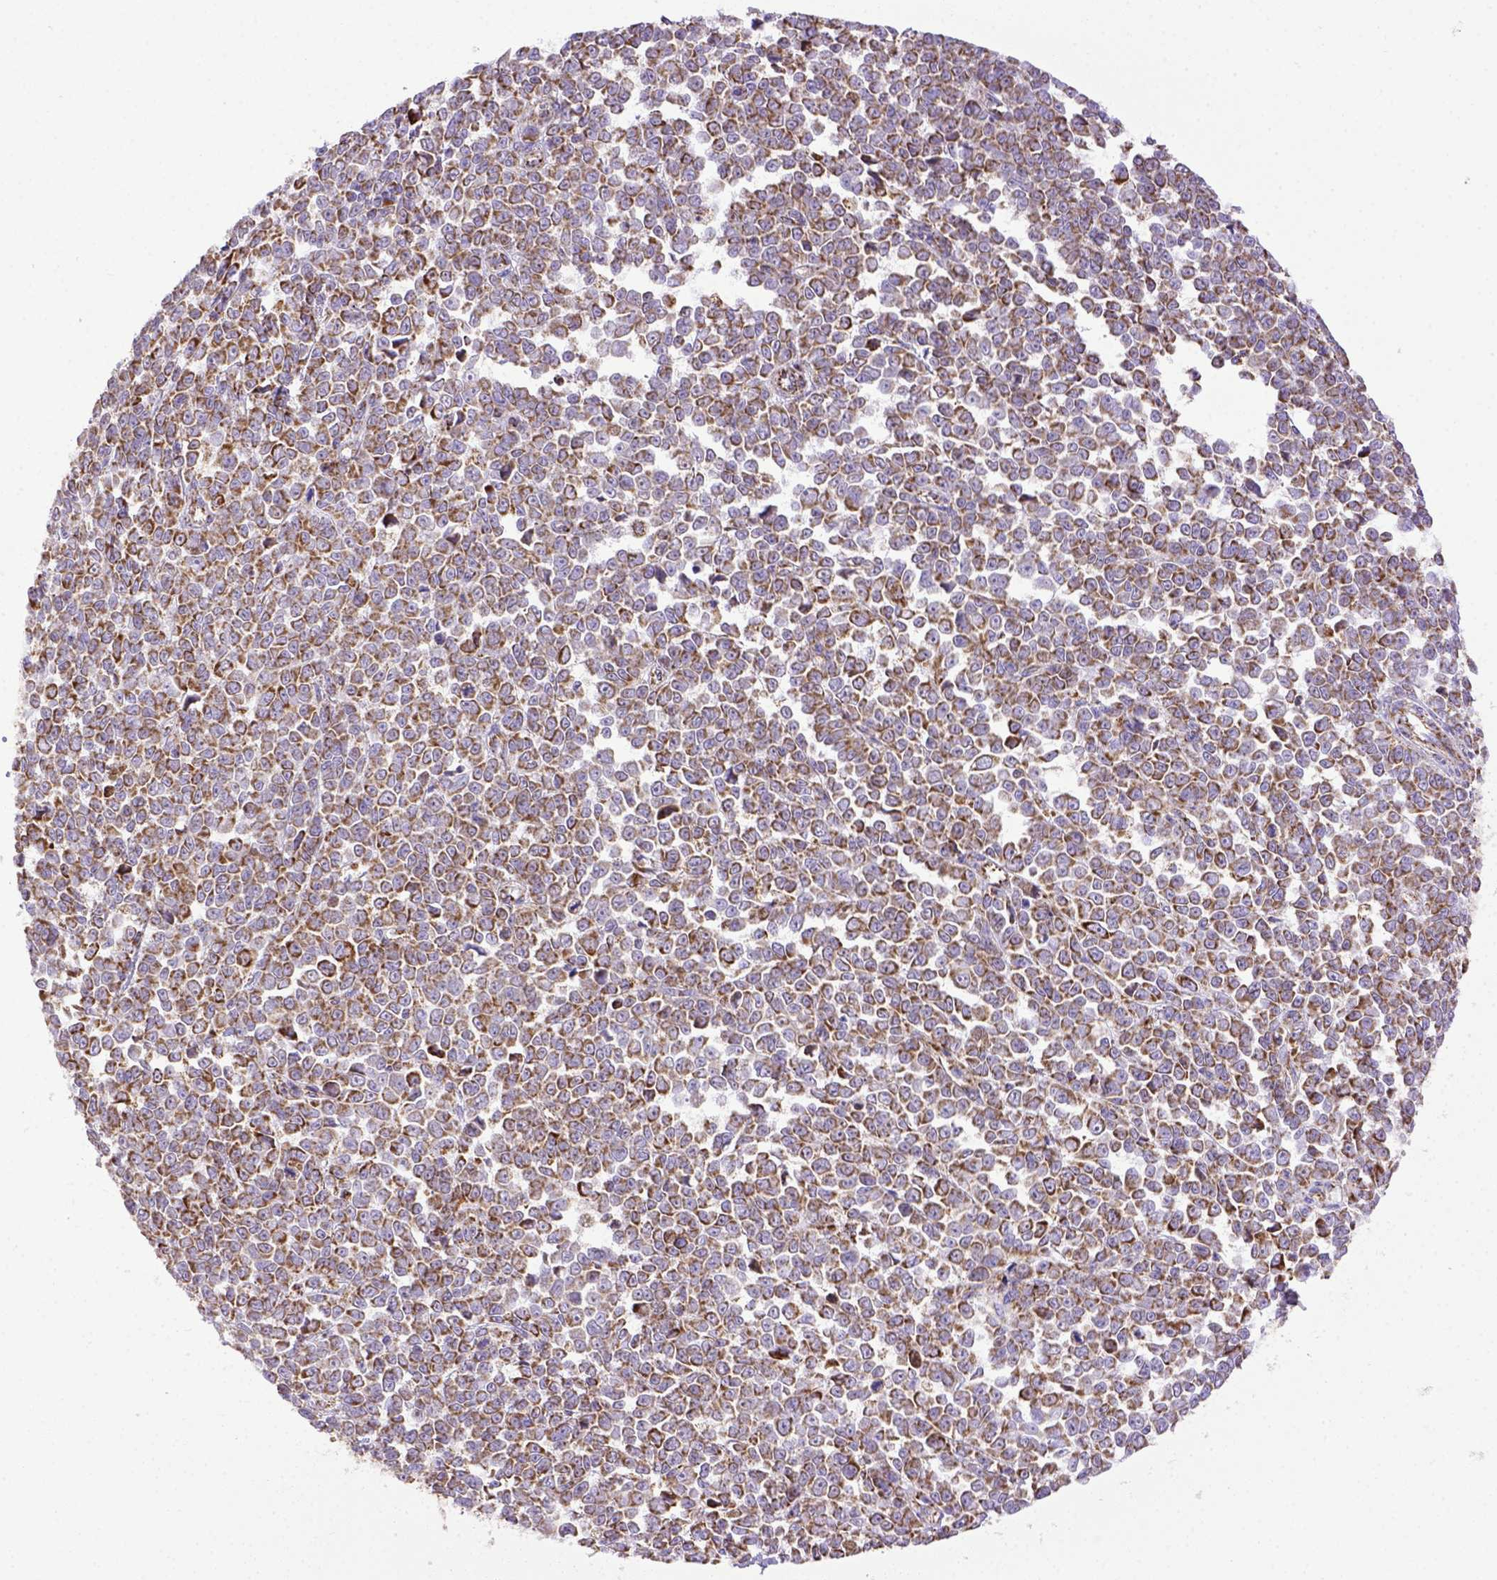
{"staining": {"intensity": "moderate", "quantity": ">75%", "location": "cytoplasmic/membranous"}, "tissue": "melanoma", "cell_type": "Tumor cells", "image_type": "cancer", "snomed": [{"axis": "morphology", "description": "Malignant melanoma, NOS"}, {"axis": "topography", "description": "Skin"}], "caption": "This histopathology image demonstrates malignant melanoma stained with immunohistochemistry to label a protein in brown. The cytoplasmic/membranous of tumor cells show moderate positivity for the protein. Nuclei are counter-stained blue.", "gene": "MT-CO1", "patient": {"sex": "female", "age": 95}}